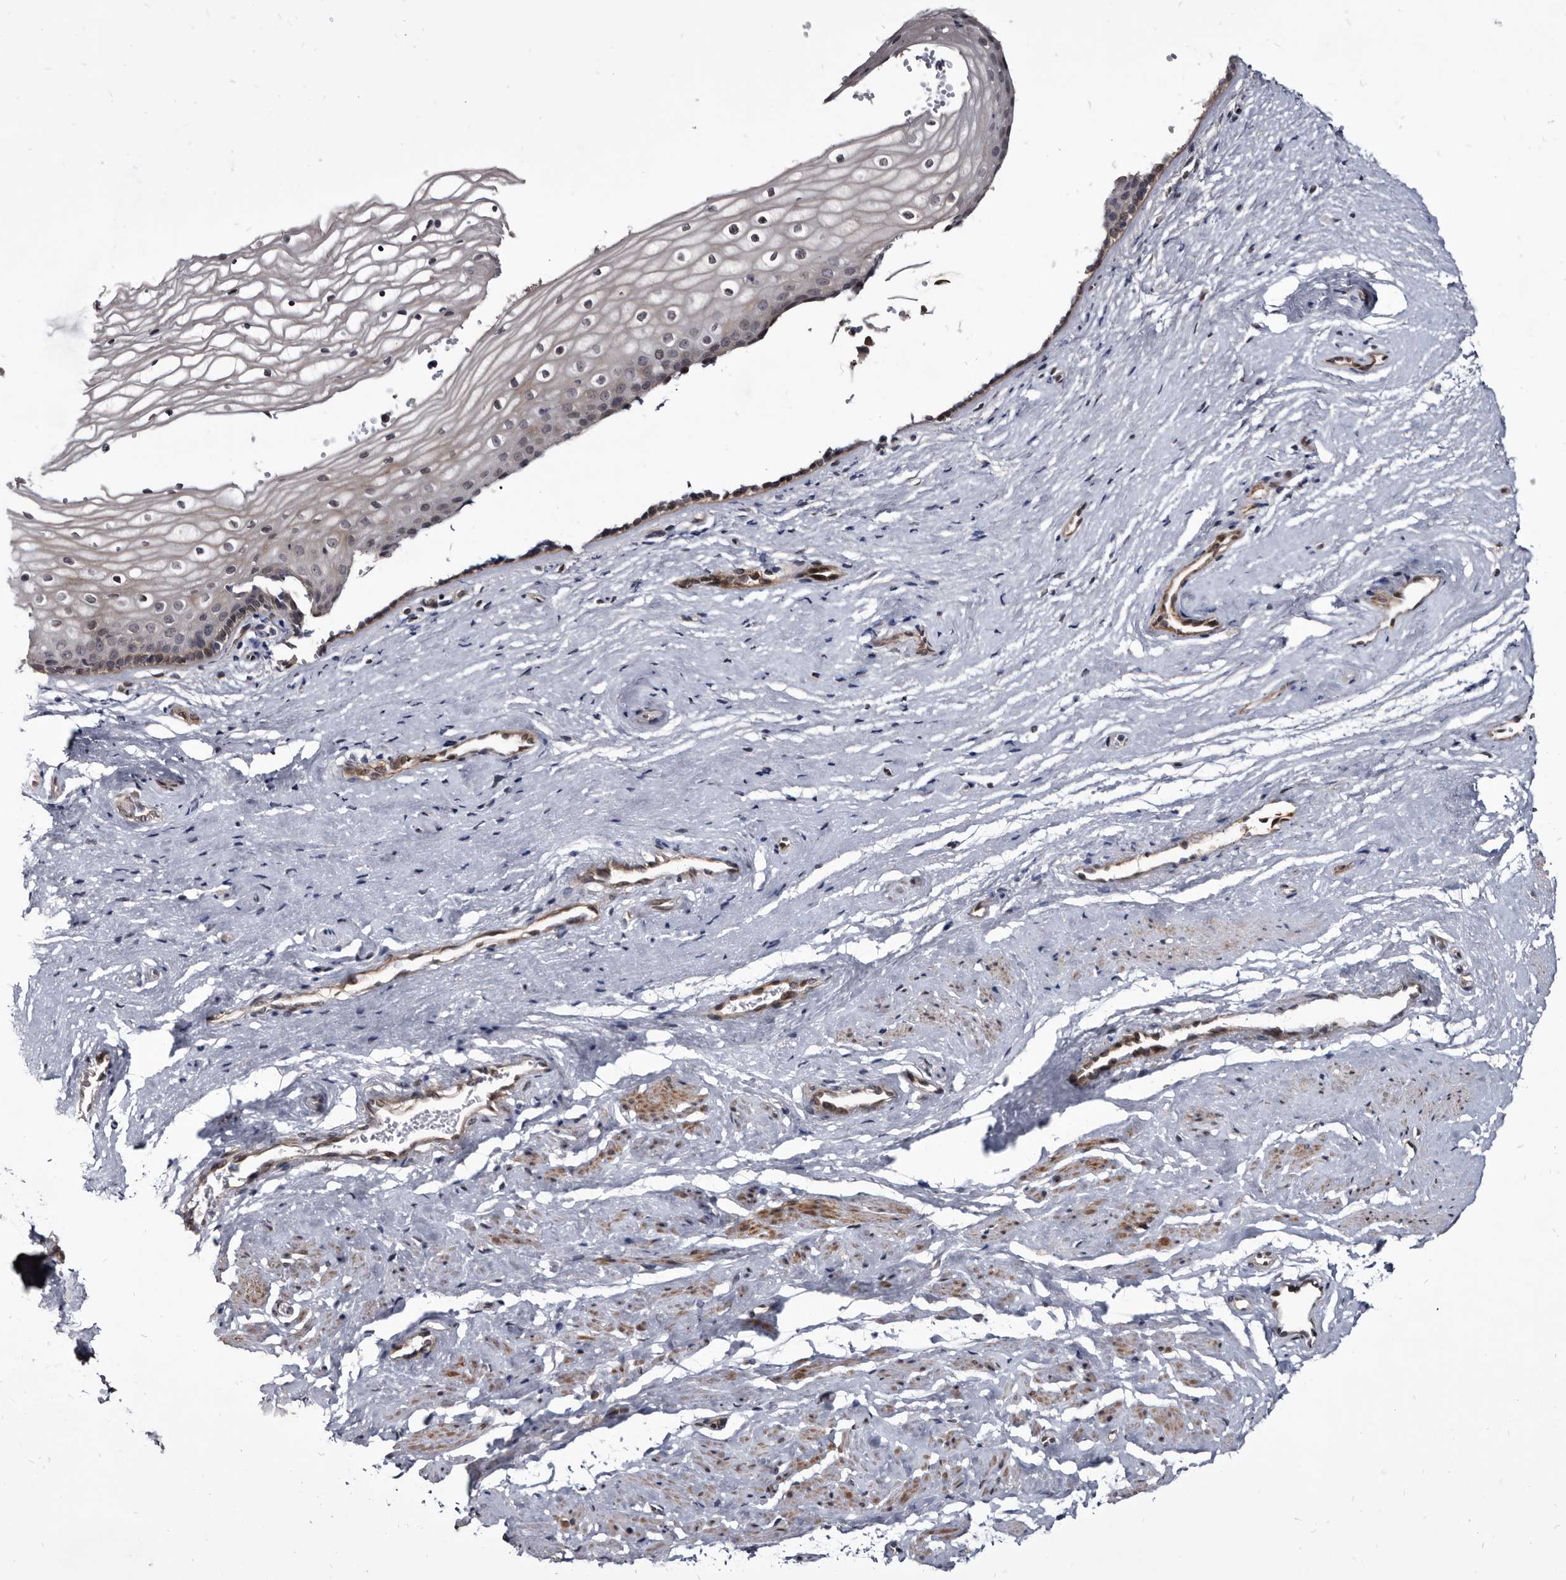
{"staining": {"intensity": "weak", "quantity": "25%-75%", "location": "cytoplasmic/membranous"}, "tissue": "vagina", "cell_type": "Squamous epithelial cells", "image_type": "normal", "snomed": [{"axis": "morphology", "description": "Normal tissue, NOS"}, {"axis": "topography", "description": "Vagina"}], "caption": "A brown stain shows weak cytoplasmic/membranous staining of a protein in squamous epithelial cells of benign vagina. Using DAB (brown) and hematoxylin (blue) stains, captured at high magnification using brightfield microscopy.", "gene": "PROM1", "patient": {"sex": "female", "age": 46}}